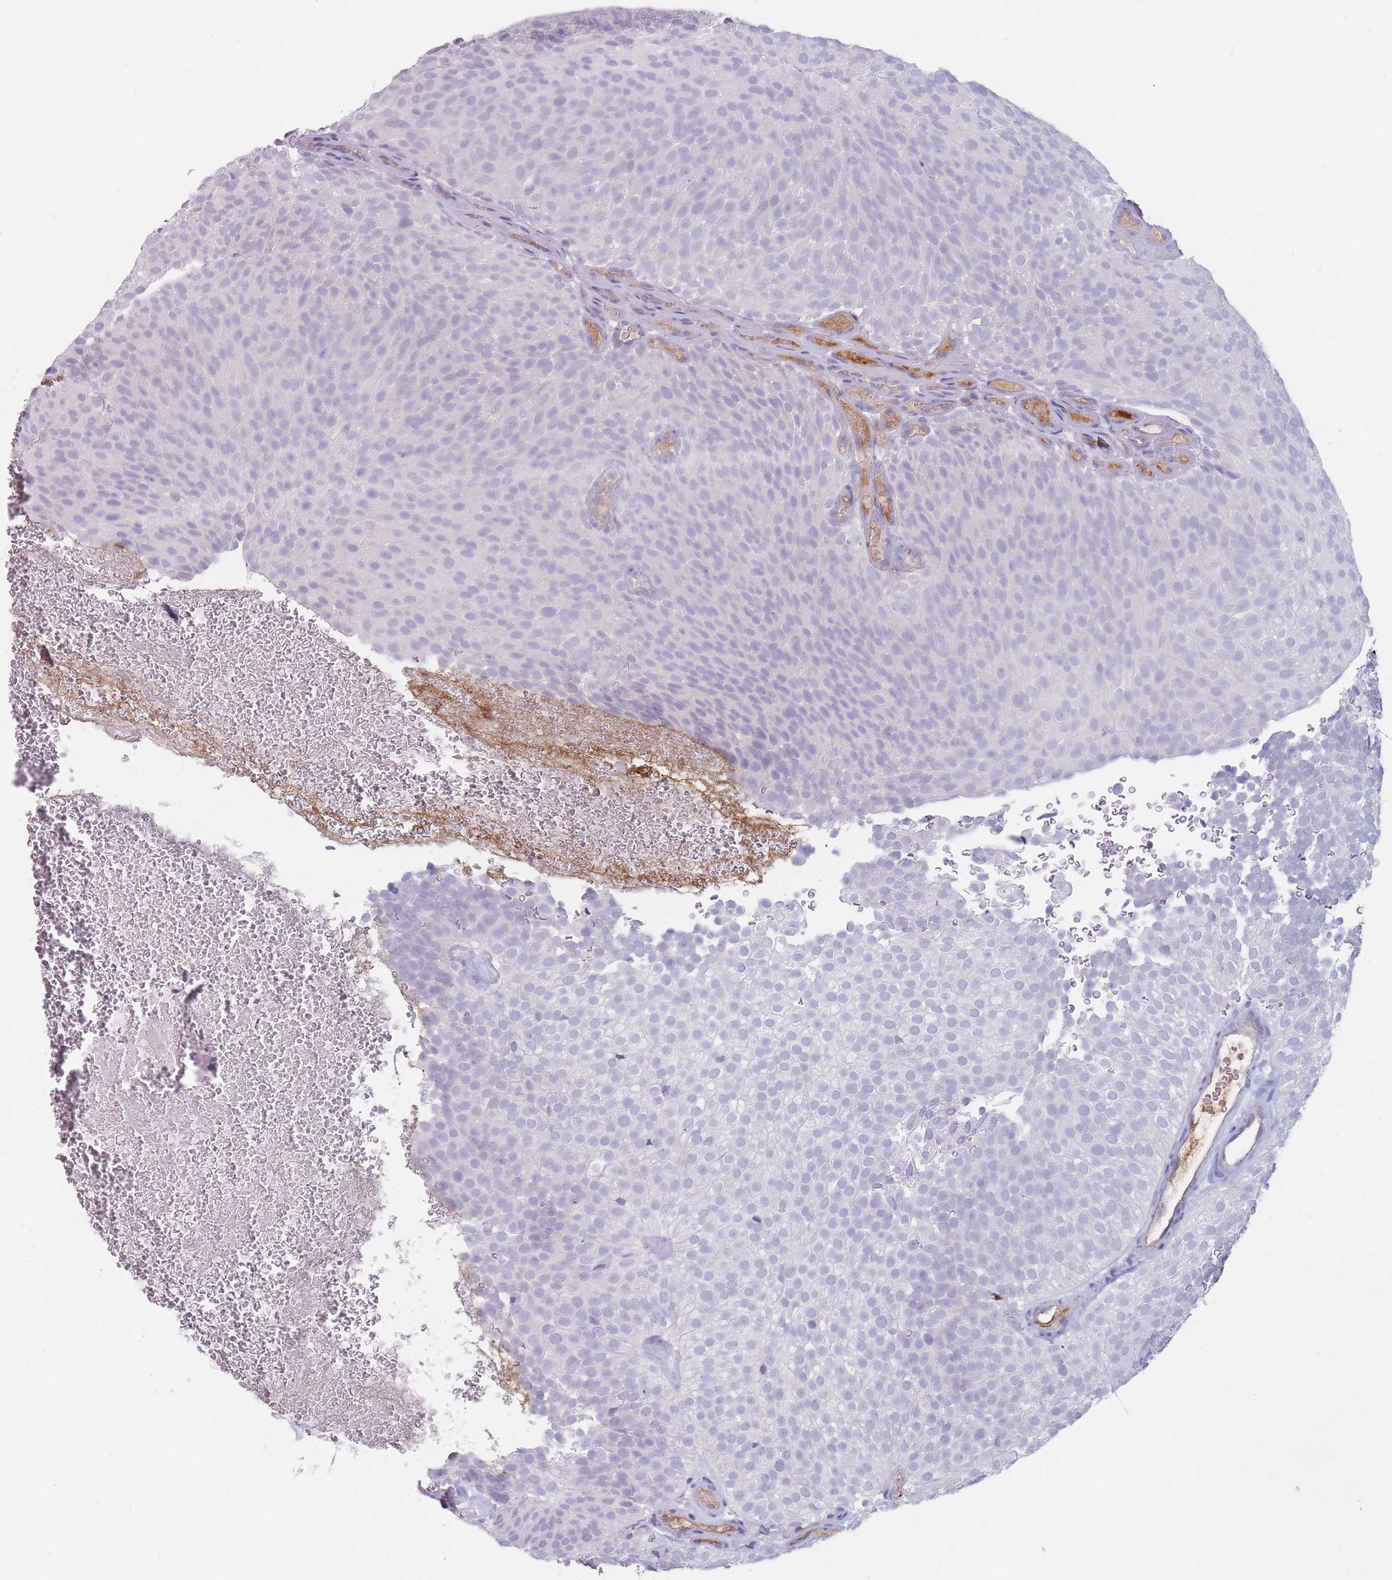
{"staining": {"intensity": "negative", "quantity": "none", "location": "none"}, "tissue": "urothelial cancer", "cell_type": "Tumor cells", "image_type": "cancer", "snomed": [{"axis": "morphology", "description": "Urothelial carcinoma, Low grade"}, {"axis": "topography", "description": "Urinary bladder"}], "caption": "The histopathology image displays no staining of tumor cells in urothelial carcinoma (low-grade).", "gene": "PRG4", "patient": {"sex": "male", "age": 78}}